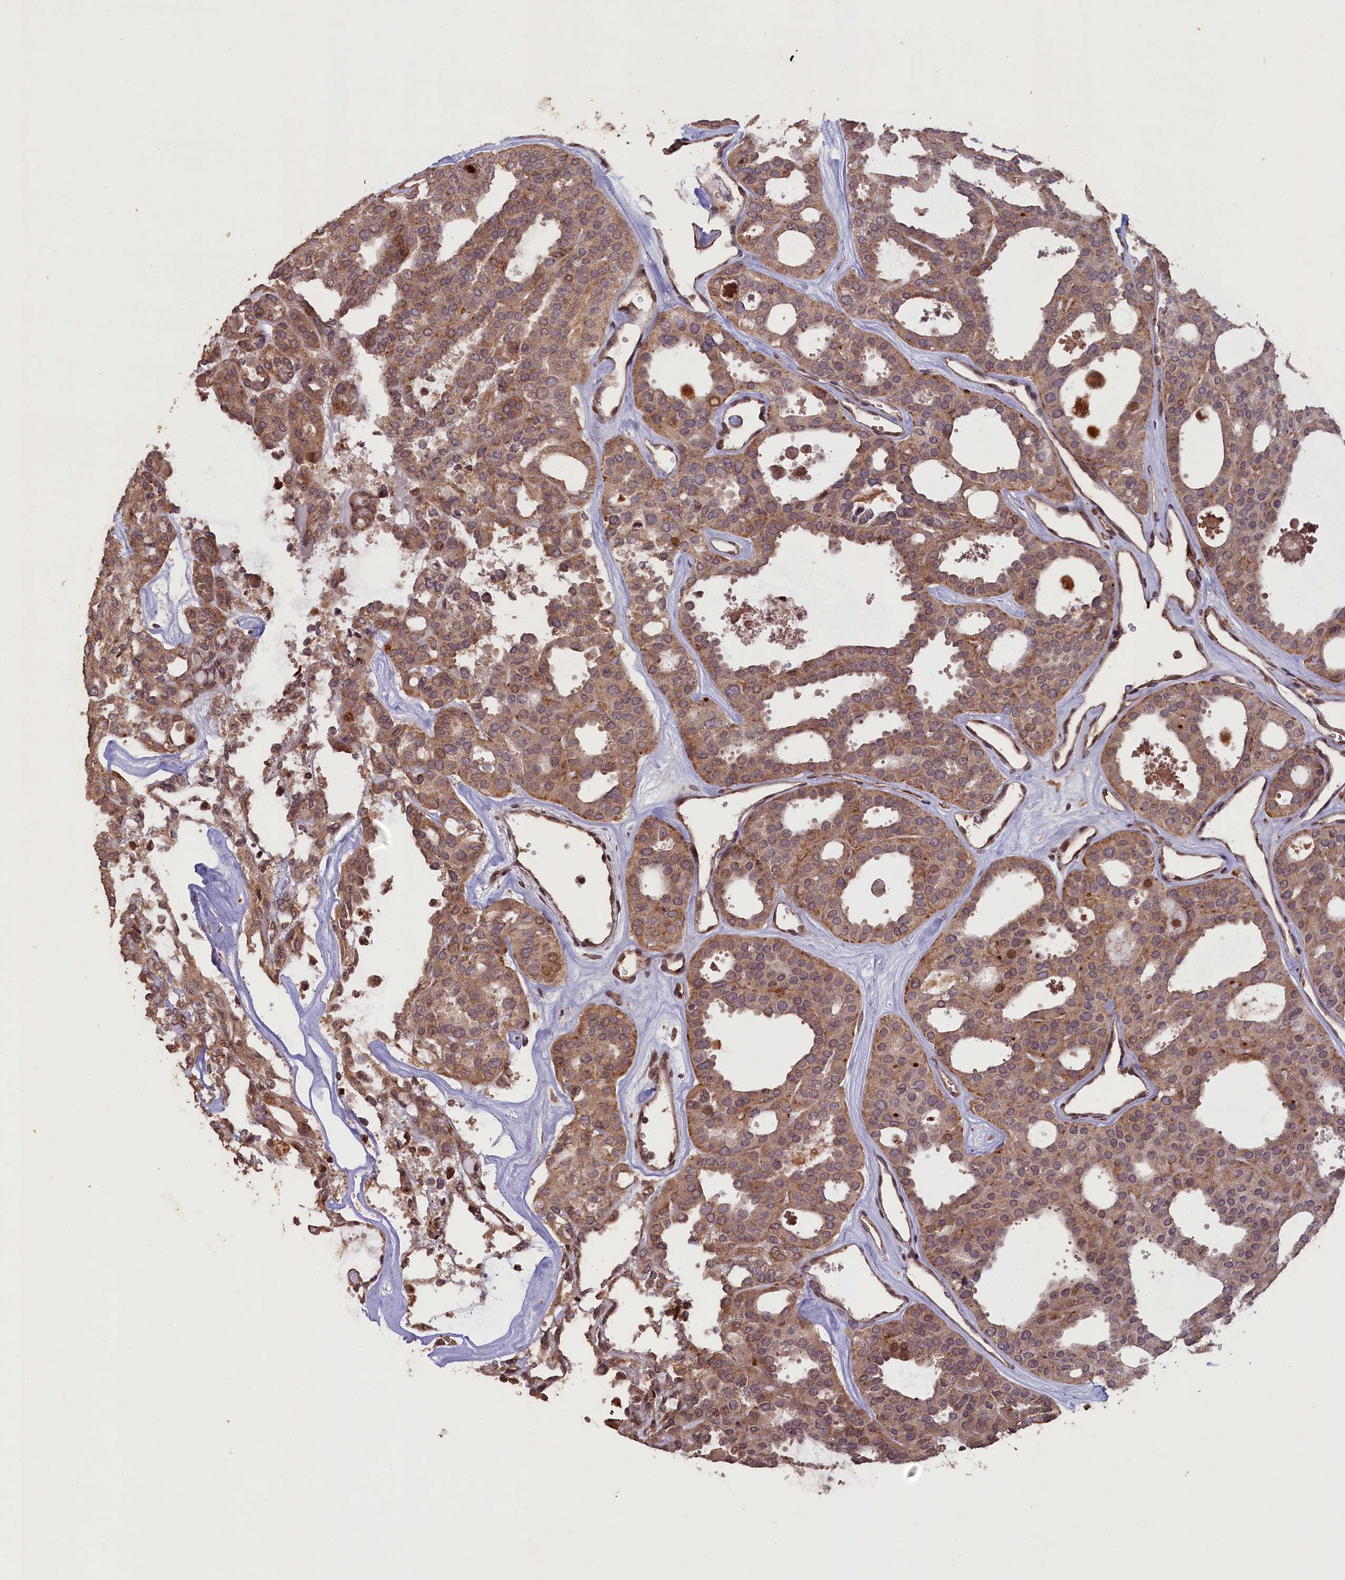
{"staining": {"intensity": "moderate", "quantity": ">75%", "location": "cytoplasmic/membranous"}, "tissue": "thyroid cancer", "cell_type": "Tumor cells", "image_type": "cancer", "snomed": [{"axis": "morphology", "description": "Follicular adenoma carcinoma, NOS"}, {"axis": "topography", "description": "Thyroid gland"}], "caption": "Thyroid follicular adenoma carcinoma stained with DAB IHC exhibits medium levels of moderate cytoplasmic/membranous staining in approximately >75% of tumor cells.", "gene": "SLC38A7", "patient": {"sex": "male", "age": 75}}